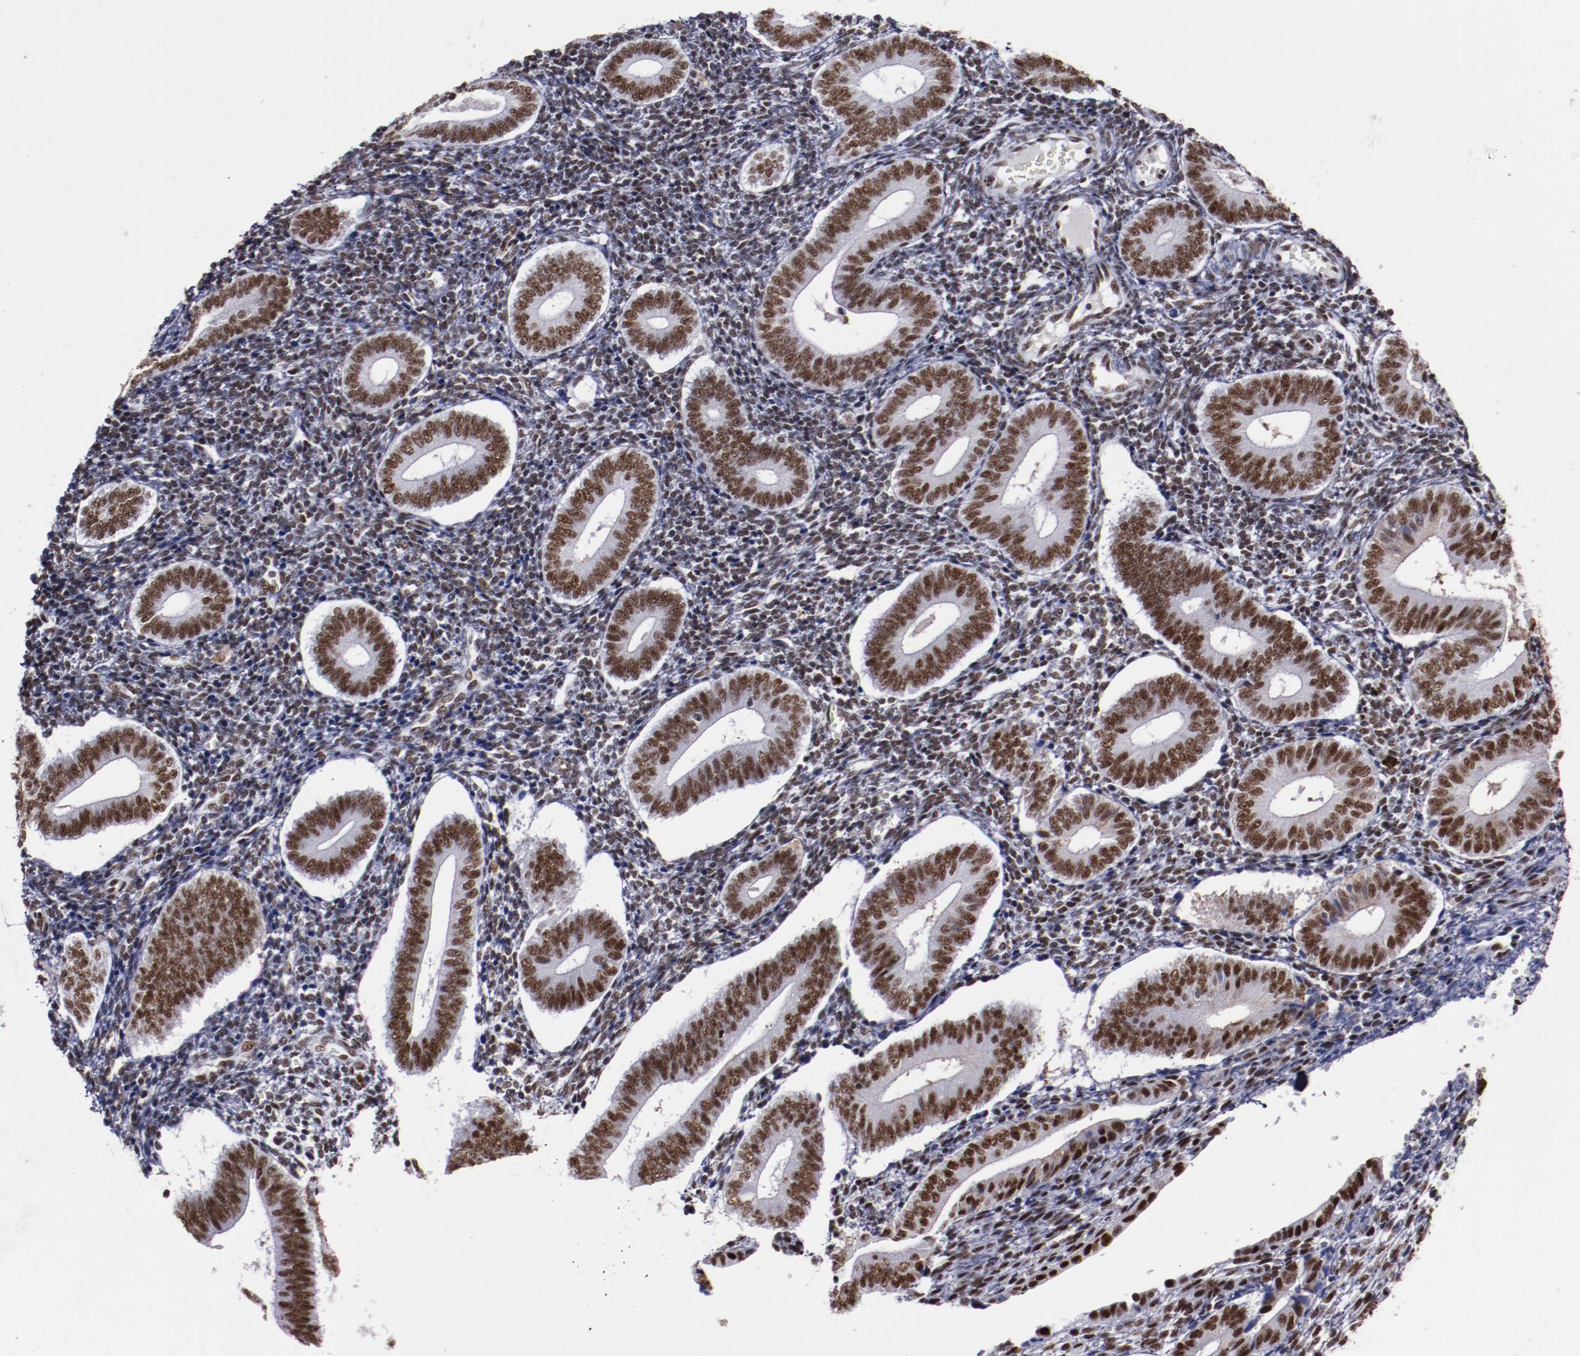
{"staining": {"intensity": "moderate", "quantity": ">75%", "location": "nuclear"}, "tissue": "endometrium", "cell_type": "Cells in endometrial stroma", "image_type": "normal", "snomed": [{"axis": "morphology", "description": "Normal tissue, NOS"}, {"axis": "topography", "description": "Uterus"}, {"axis": "topography", "description": "Endometrium"}], "caption": "Cells in endometrial stroma demonstrate moderate nuclear positivity in approximately >75% of cells in unremarkable endometrium.", "gene": "PPP4R3A", "patient": {"sex": "female", "age": 33}}